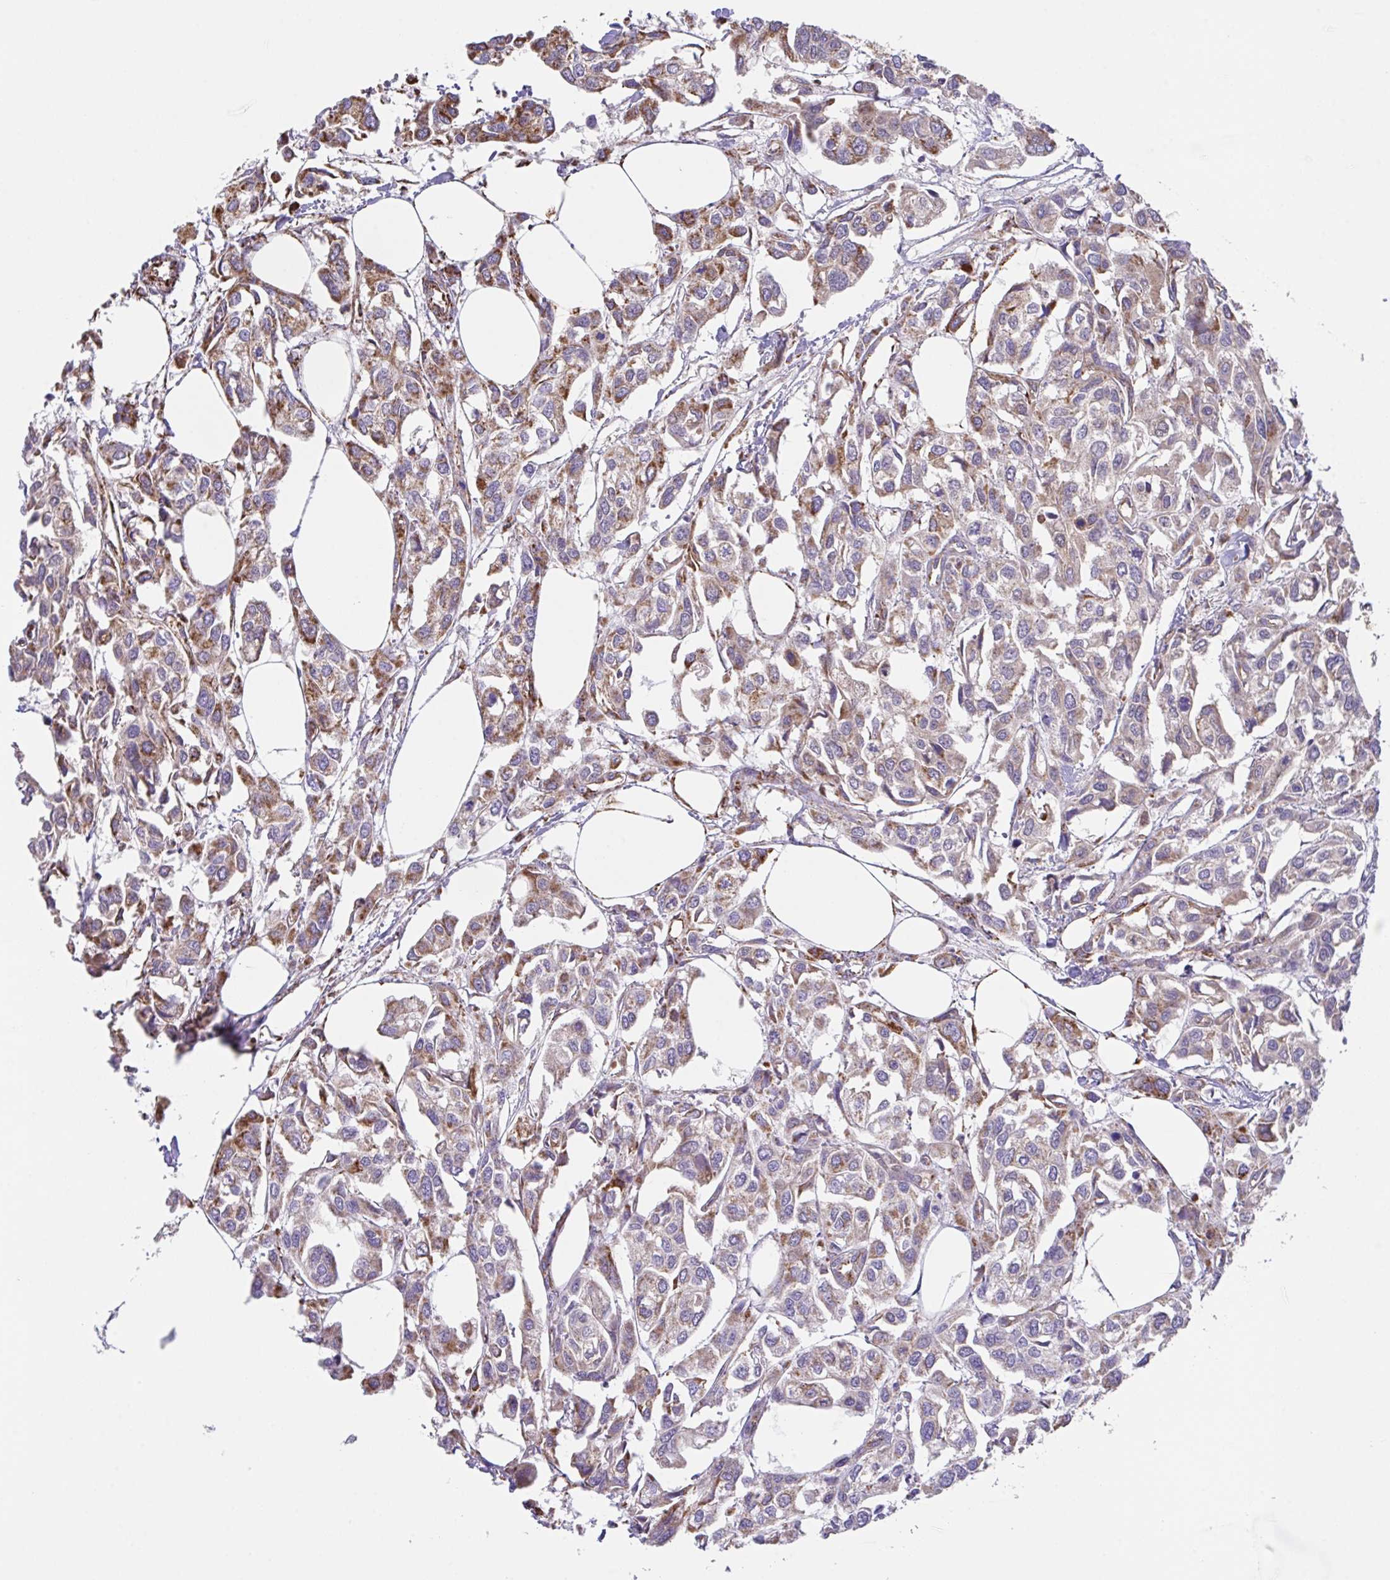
{"staining": {"intensity": "moderate", "quantity": ">75%", "location": "cytoplasmic/membranous"}, "tissue": "urothelial cancer", "cell_type": "Tumor cells", "image_type": "cancer", "snomed": [{"axis": "morphology", "description": "Urothelial carcinoma, High grade"}, {"axis": "topography", "description": "Urinary bladder"}], "caption": "Urothelial cancer was stained to show a protein in brown. There is medium levels of moderate cytoplasmic/membranous expression in about >75% of tumor cells. The staining was performed using DAB (3,3'-diaminobenzidine) to visualize the protein expression in brown, while the nuclei were stained in blue with hematoxylin (Magnification: 20x).", "gene": "PCMTD2", "patient": {"sex": "male", "age": 67}}